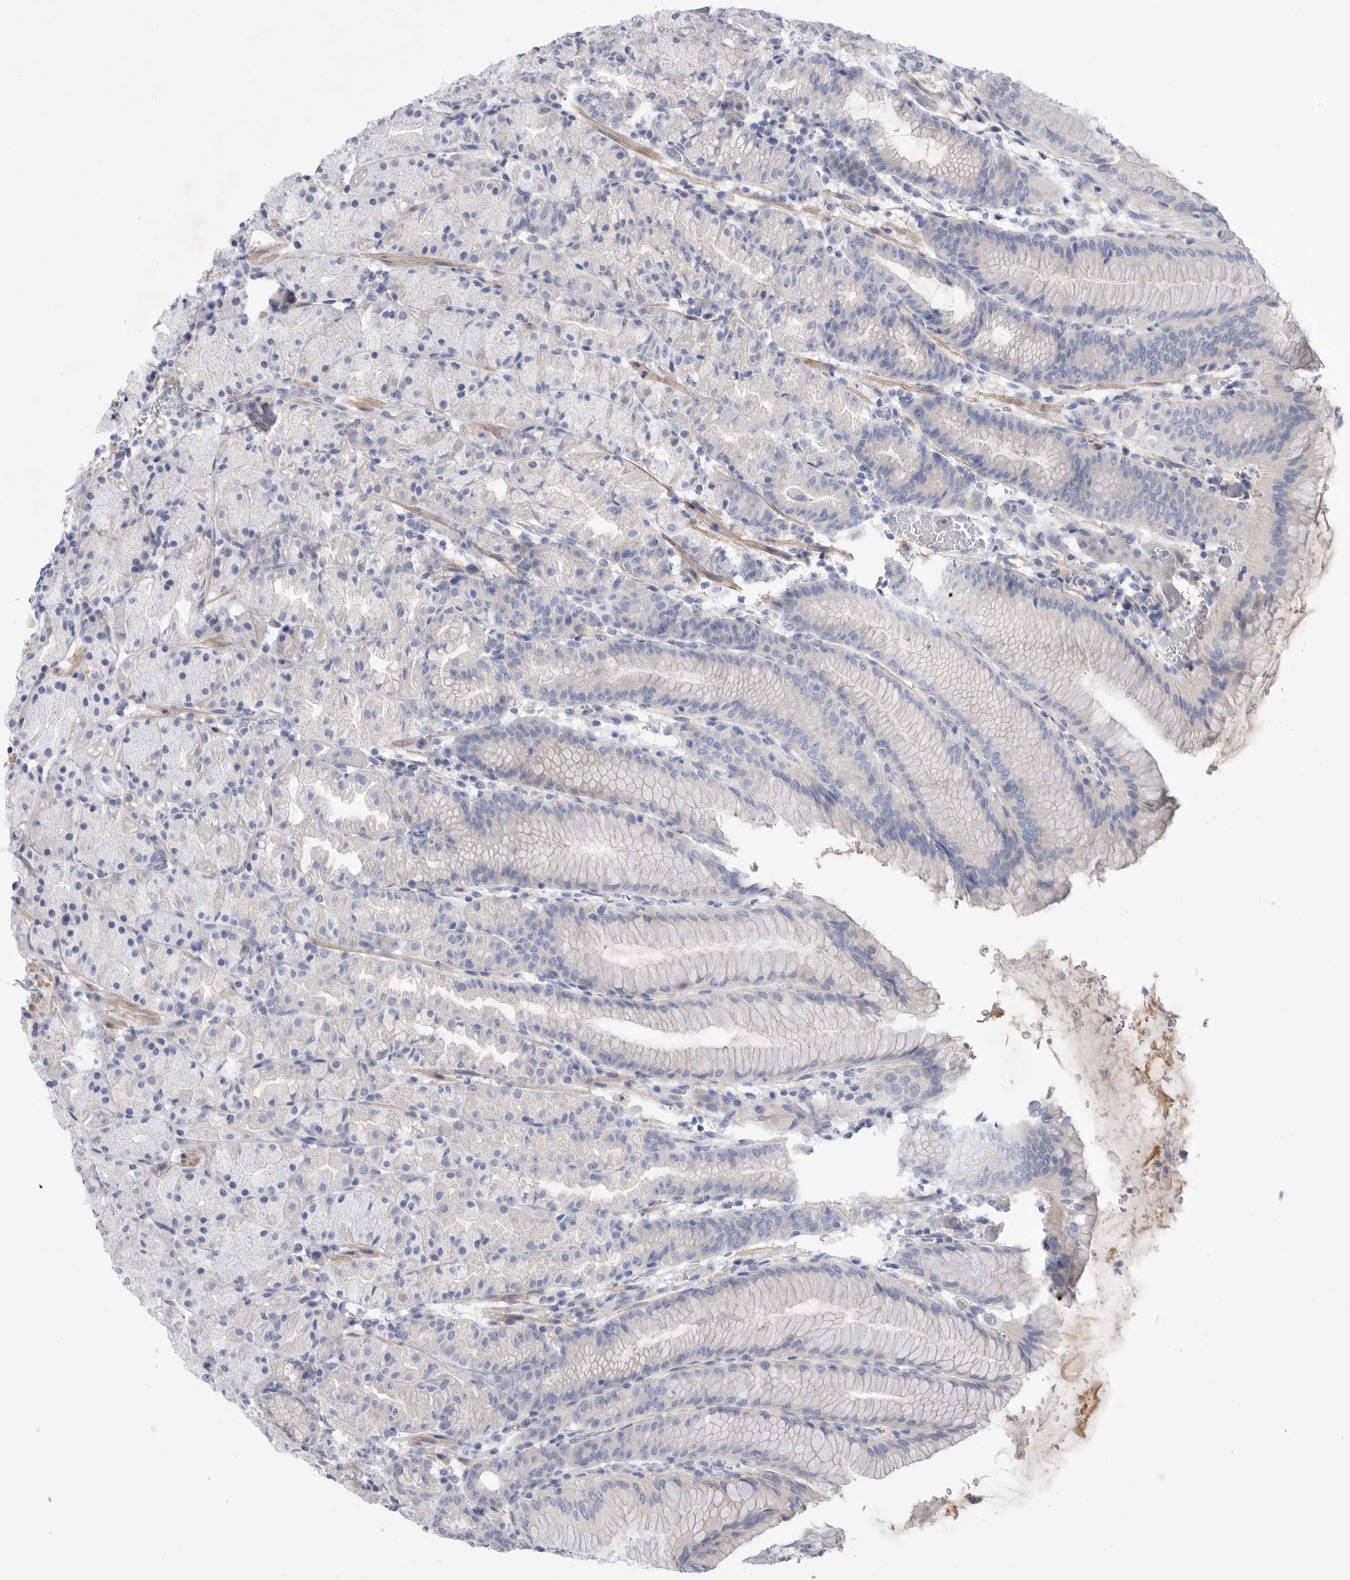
{"staining": {"intensity": "weak", "quantity": "<25%", "location": "cytoplasmic/membranous"}, "tissue": "stomach", "cell_type": "Glandular cells", "image_type": "normal", "snomed": [{"axis": "morphology", "description": "Normal tissue, NOS"}, {"axis": "topography", "description": "Stomach, upper"}], "caption": "DAB immunohistochemical staining of unremarkable stomach displays no significant positivity in glandular cells.", "gene": "CAMK2B", "patient": {"sex": "male", "age": 48}}